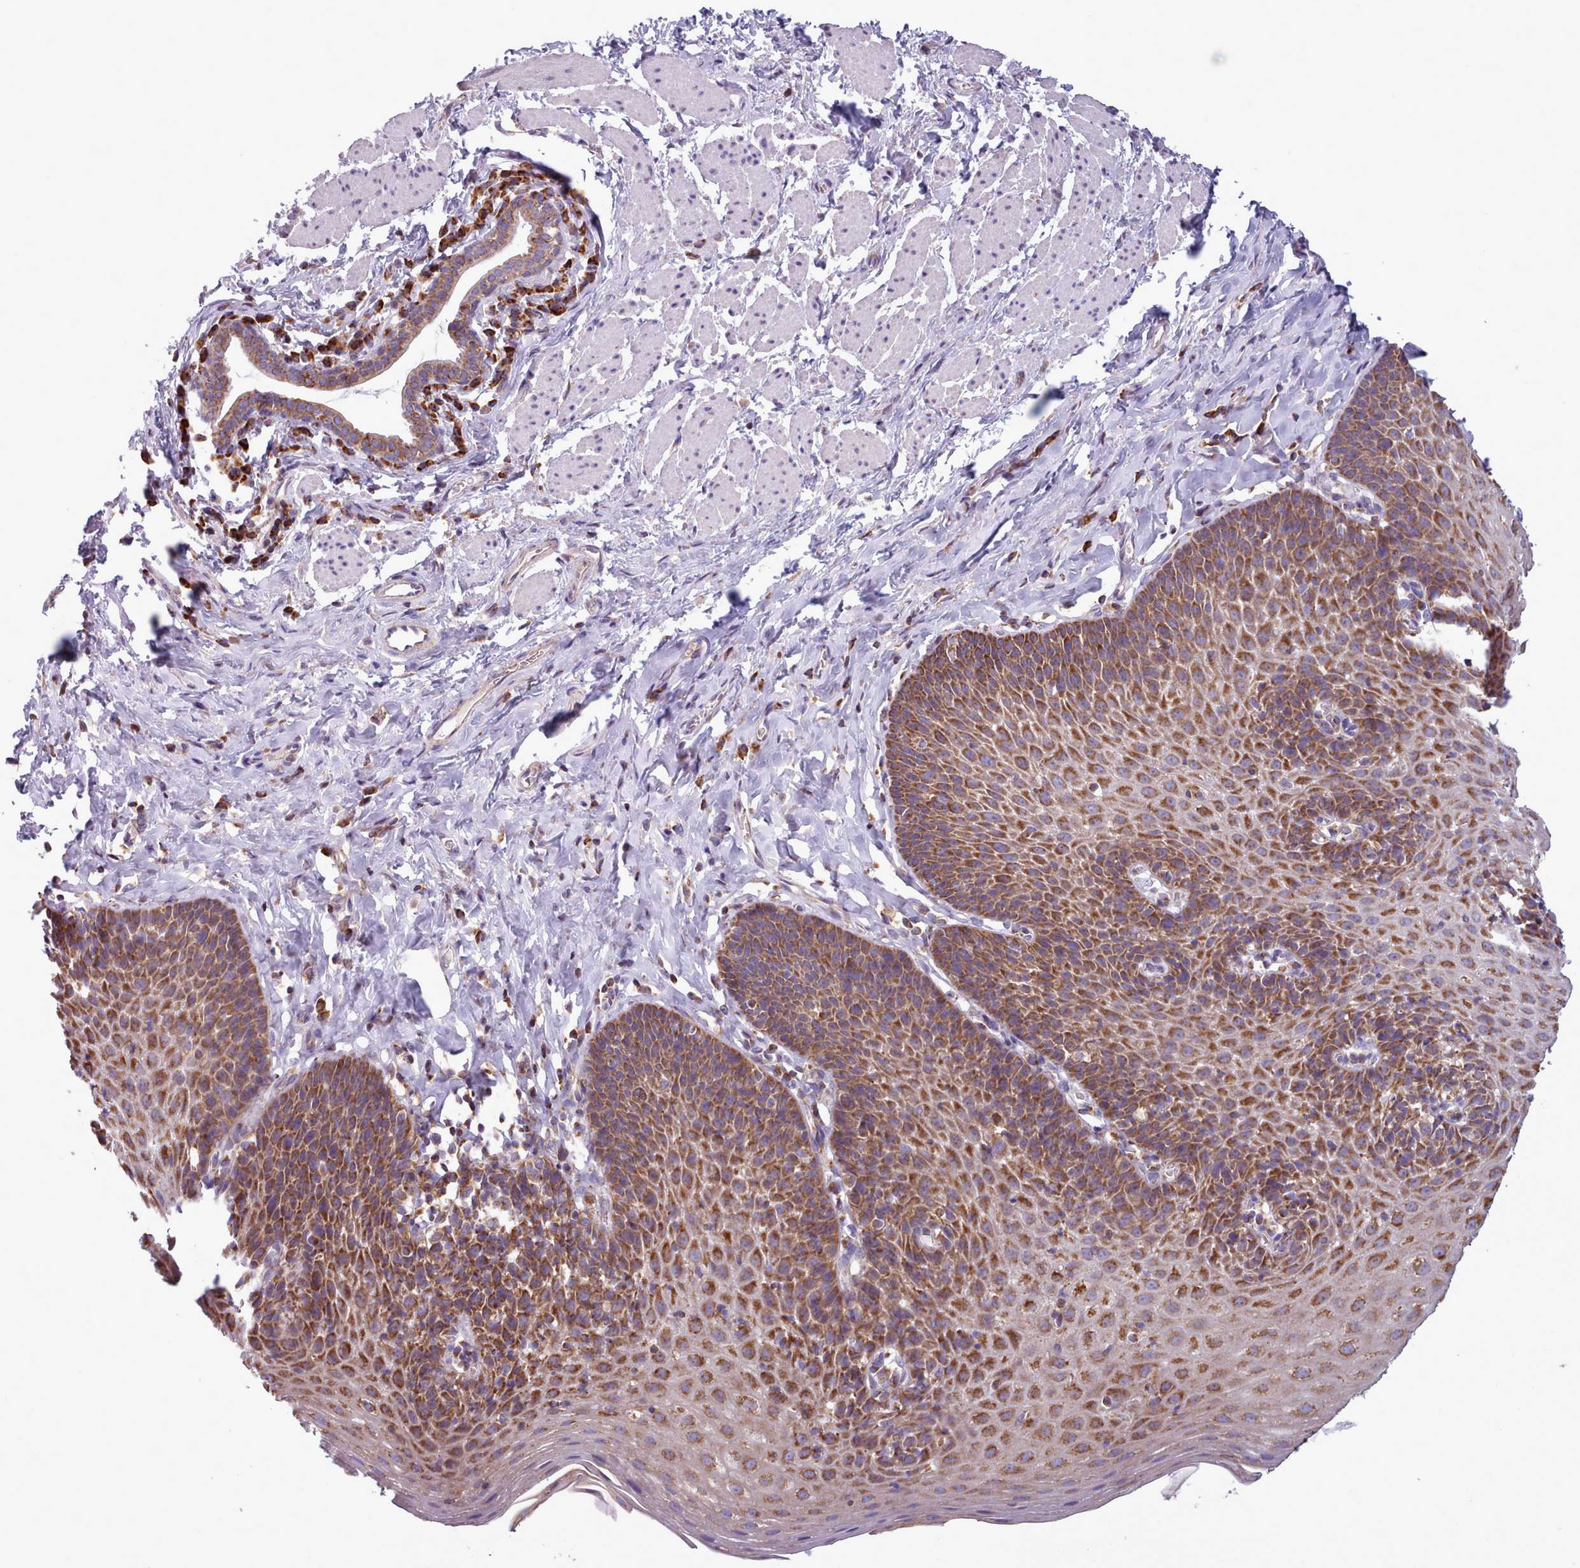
{"staining": {"intensity": "strong", "quantity": ">75%", "location": "cytoplasmic/membranous"}, "tissue": "esophagus", "cell_type": "Squamous epithelial cells", "image_type": "normal", "snomed": [{"axis": "morphology", "description": "Normal tissue, NOS"}, {"axis": "topography", "description": "Esophagus"}], "caption": "Brown immunohistochemical staining in normal esophagus shows strong cytoplasmic/membranous positivity in about >75% of squamous epithelial cells.", "gene": "SRP54", "patient": {"sex": "female", "age": 61}}